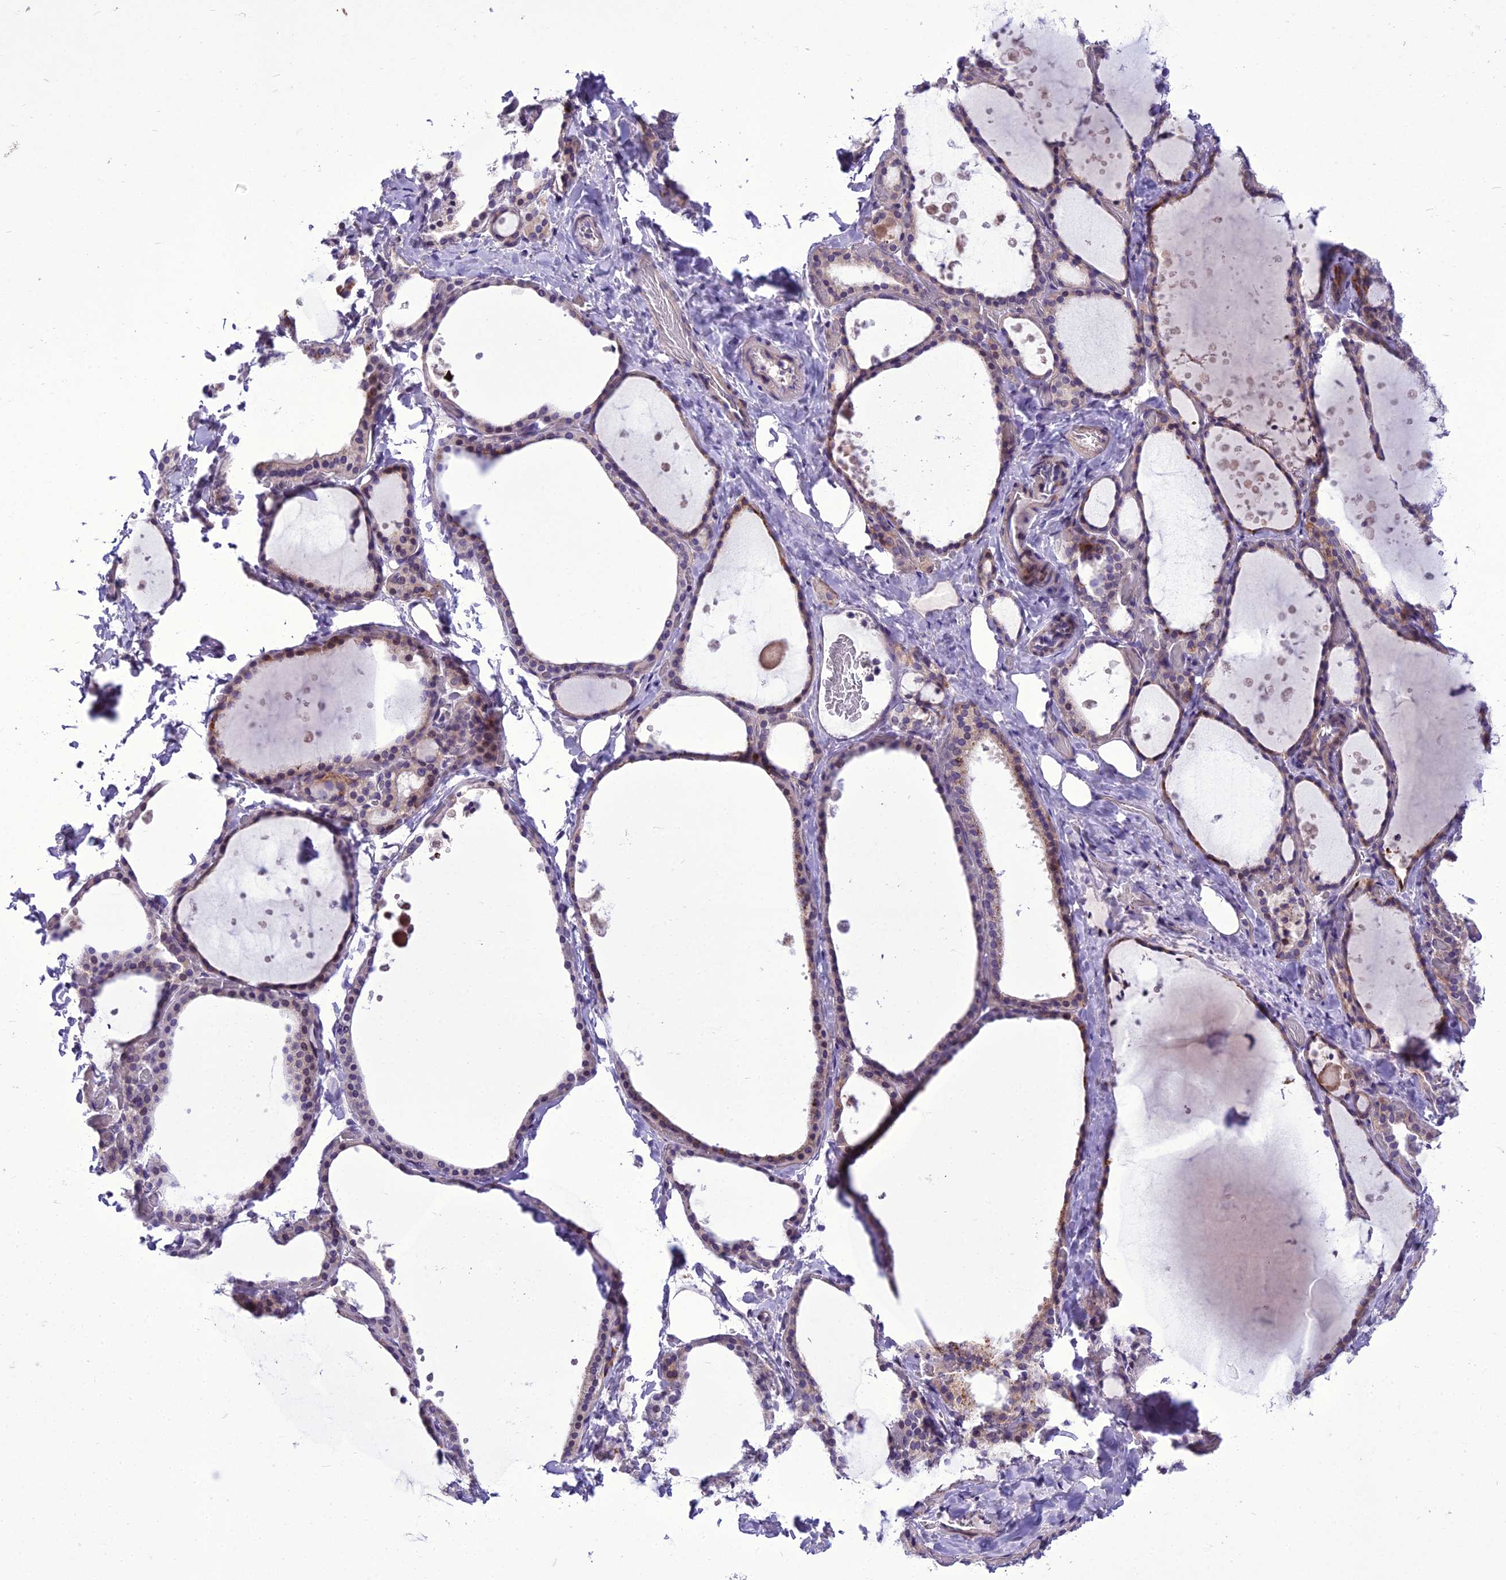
{"staining": {"intensity": "moderate", "quantity": "25%-75%", "location": "cytoplasmic/membranous,nuclear"}, "tissue": "thyroid gland", "cell_type": "Glandular cells", "image_type": "normal", "snomed": [{"axis": "morphology", "description": "Normal tissue, NOS"}, {"axis": "topography", "description": "Thyroid gland"}], "caption": "Thyroid gland stained for a protein (brown) reveals moderate cytoplasmic/membranous,nuclear positive positivity in approximately 25%-75% of glandular cells.", "gene": "NEURL2", "patient": {"sex": "female", "age": 44}}